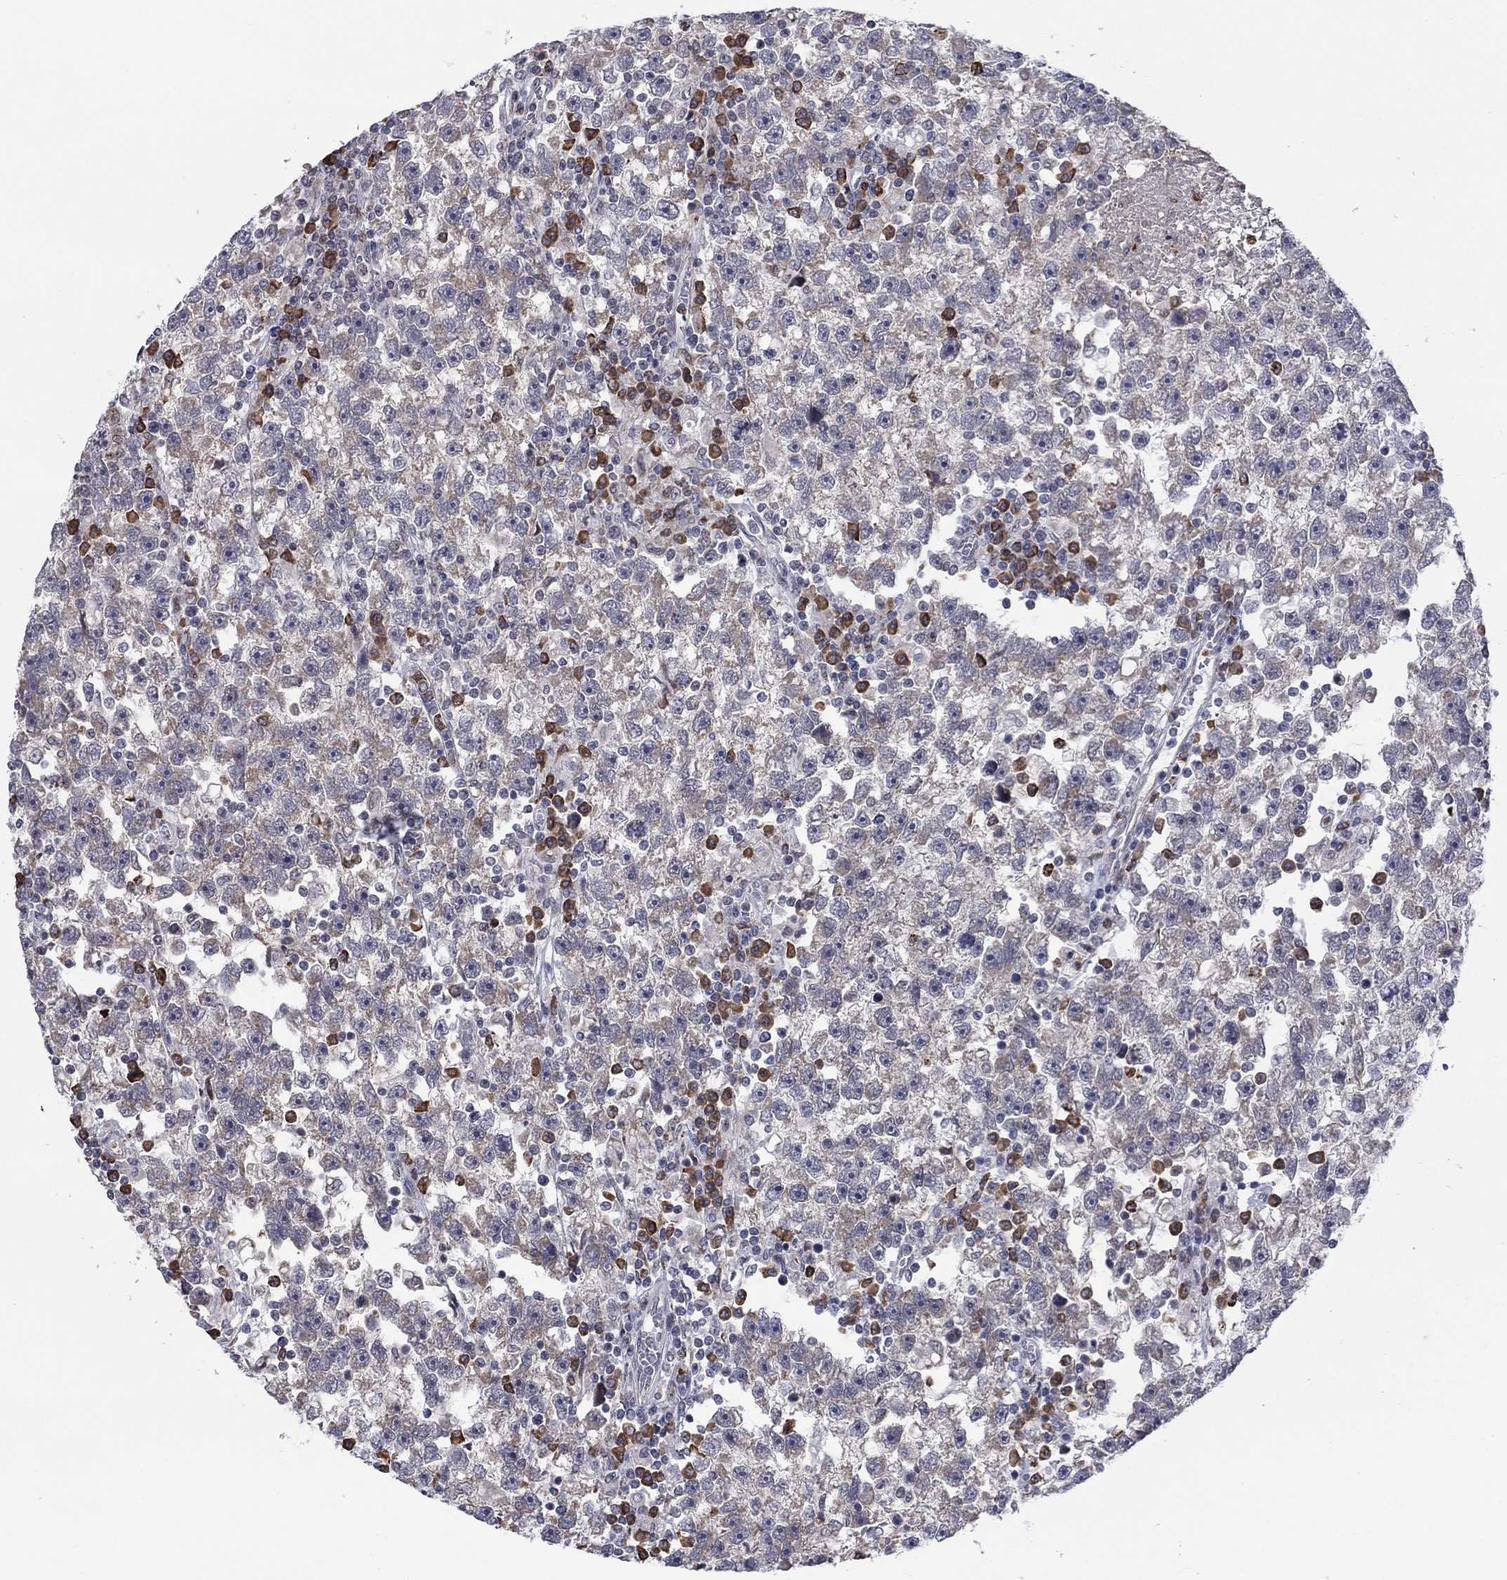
{"staining": {"intensity": "negative", "quantity": "none", "location": "none"}, "tissue": "testis cancer", "cell_type": "Tumor cells", "image_type": "cancer", "snomed": [{"axis": "morphology", "description": "Seminoma, NOS"}, {"axis": "topography", "description": "Testis"}], "caption": "Tumor cells show no significant protein positivity in testis cancer (seminoma). (Immunohistochemistry (ihc), brightfield microscopy, high magnification).", "gene": "MTRFR", "patient": {"sex": "male", "age": 47}}